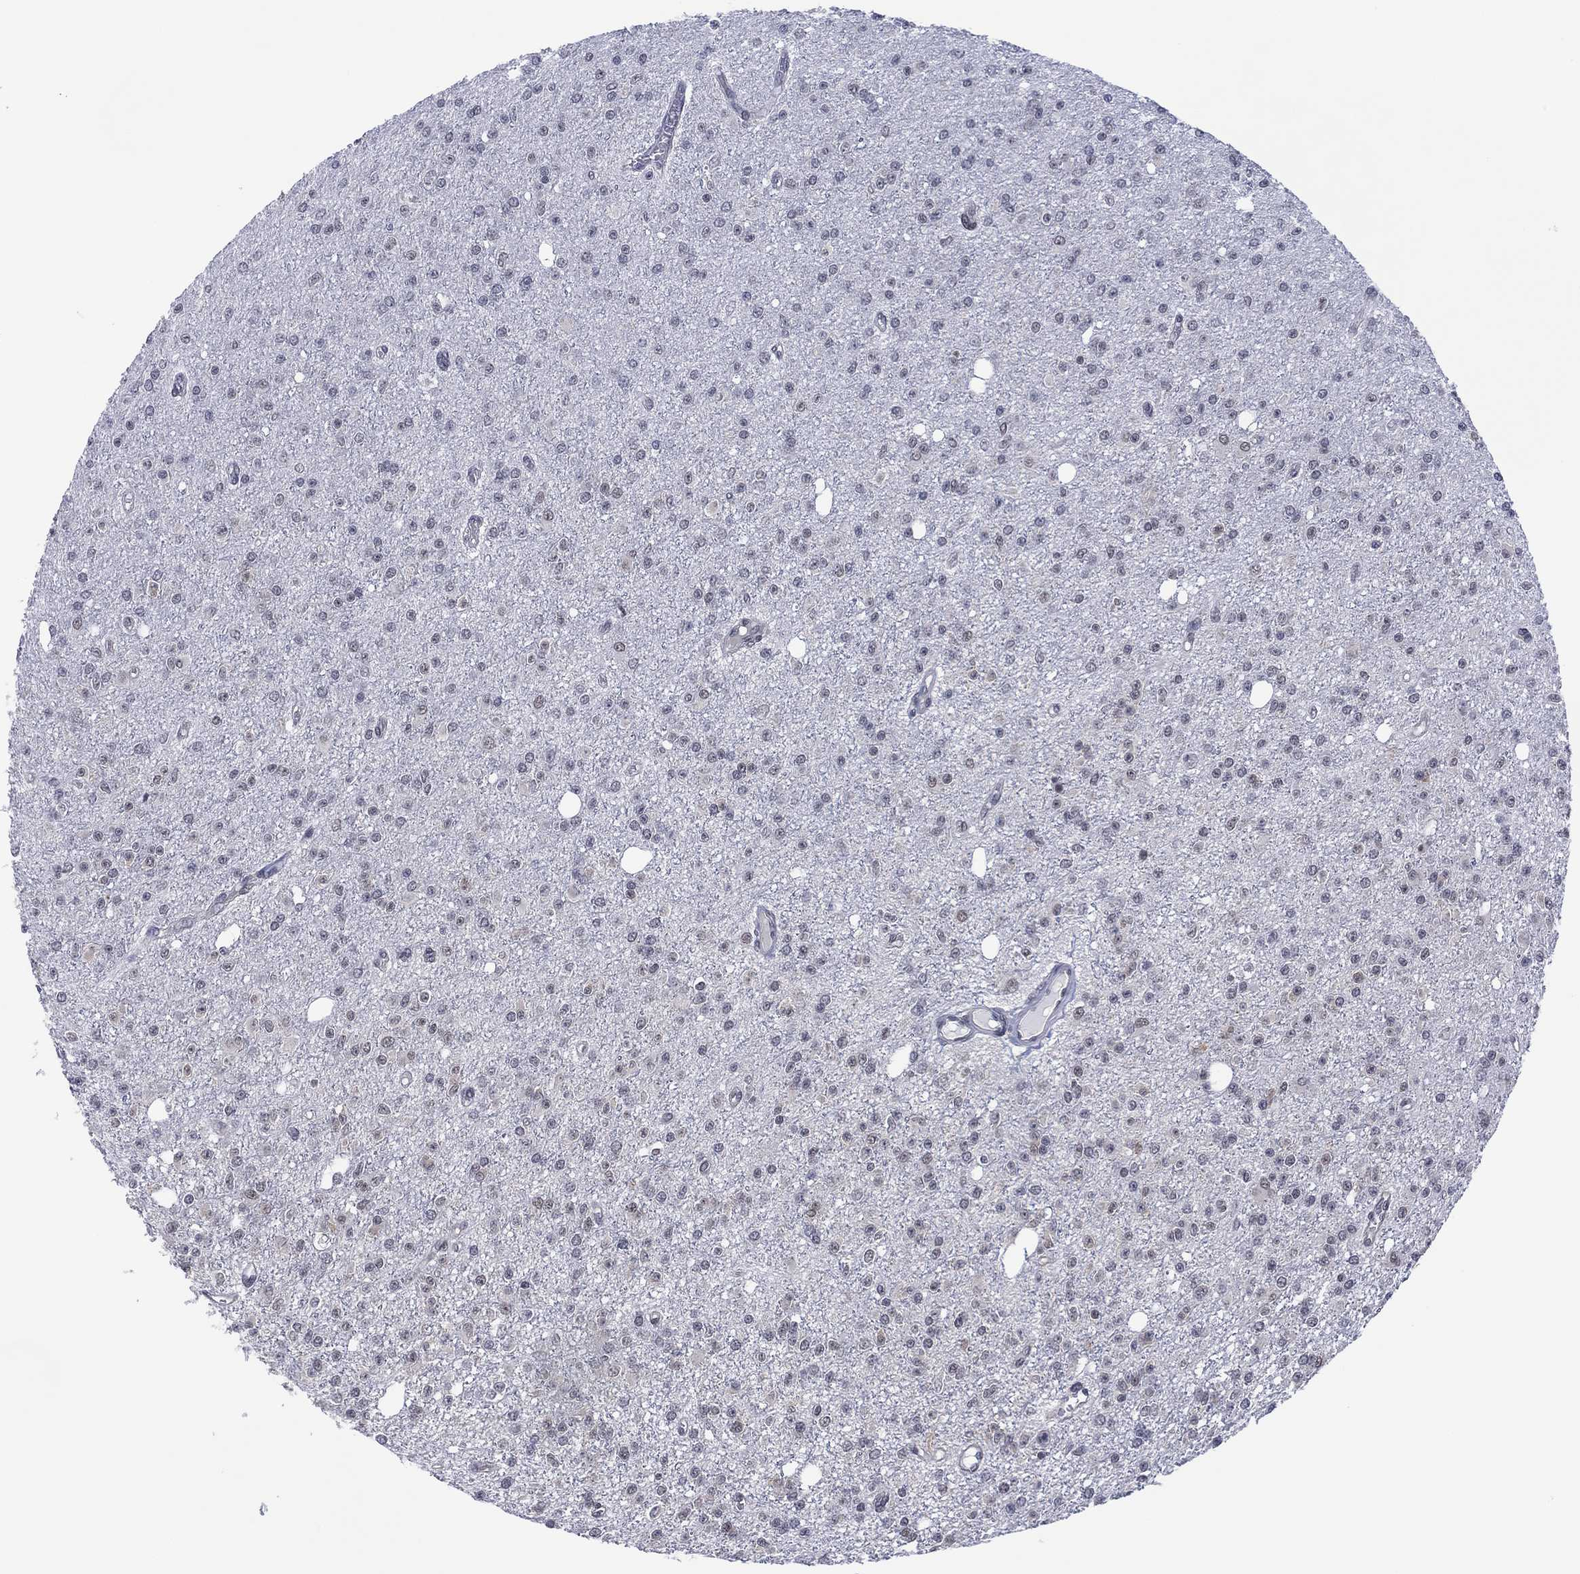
{"staining": {"intensity": "negative", "quantity": "none", "location": "none"}, "tissue": "glioma", "cell_type": "Tumor cells", "image_type": "cancer", "snomed": [{"axis": "morphology", "description": "Glioma, malignant, Low grade"}, {"axis": "topography", "description": "Brain"}], "caption": "Tumor cells are negative for protein expression in human malignant low-grade glioma.", "gene": "DPP4", "patient": {"sex": "female", "age": 45}}